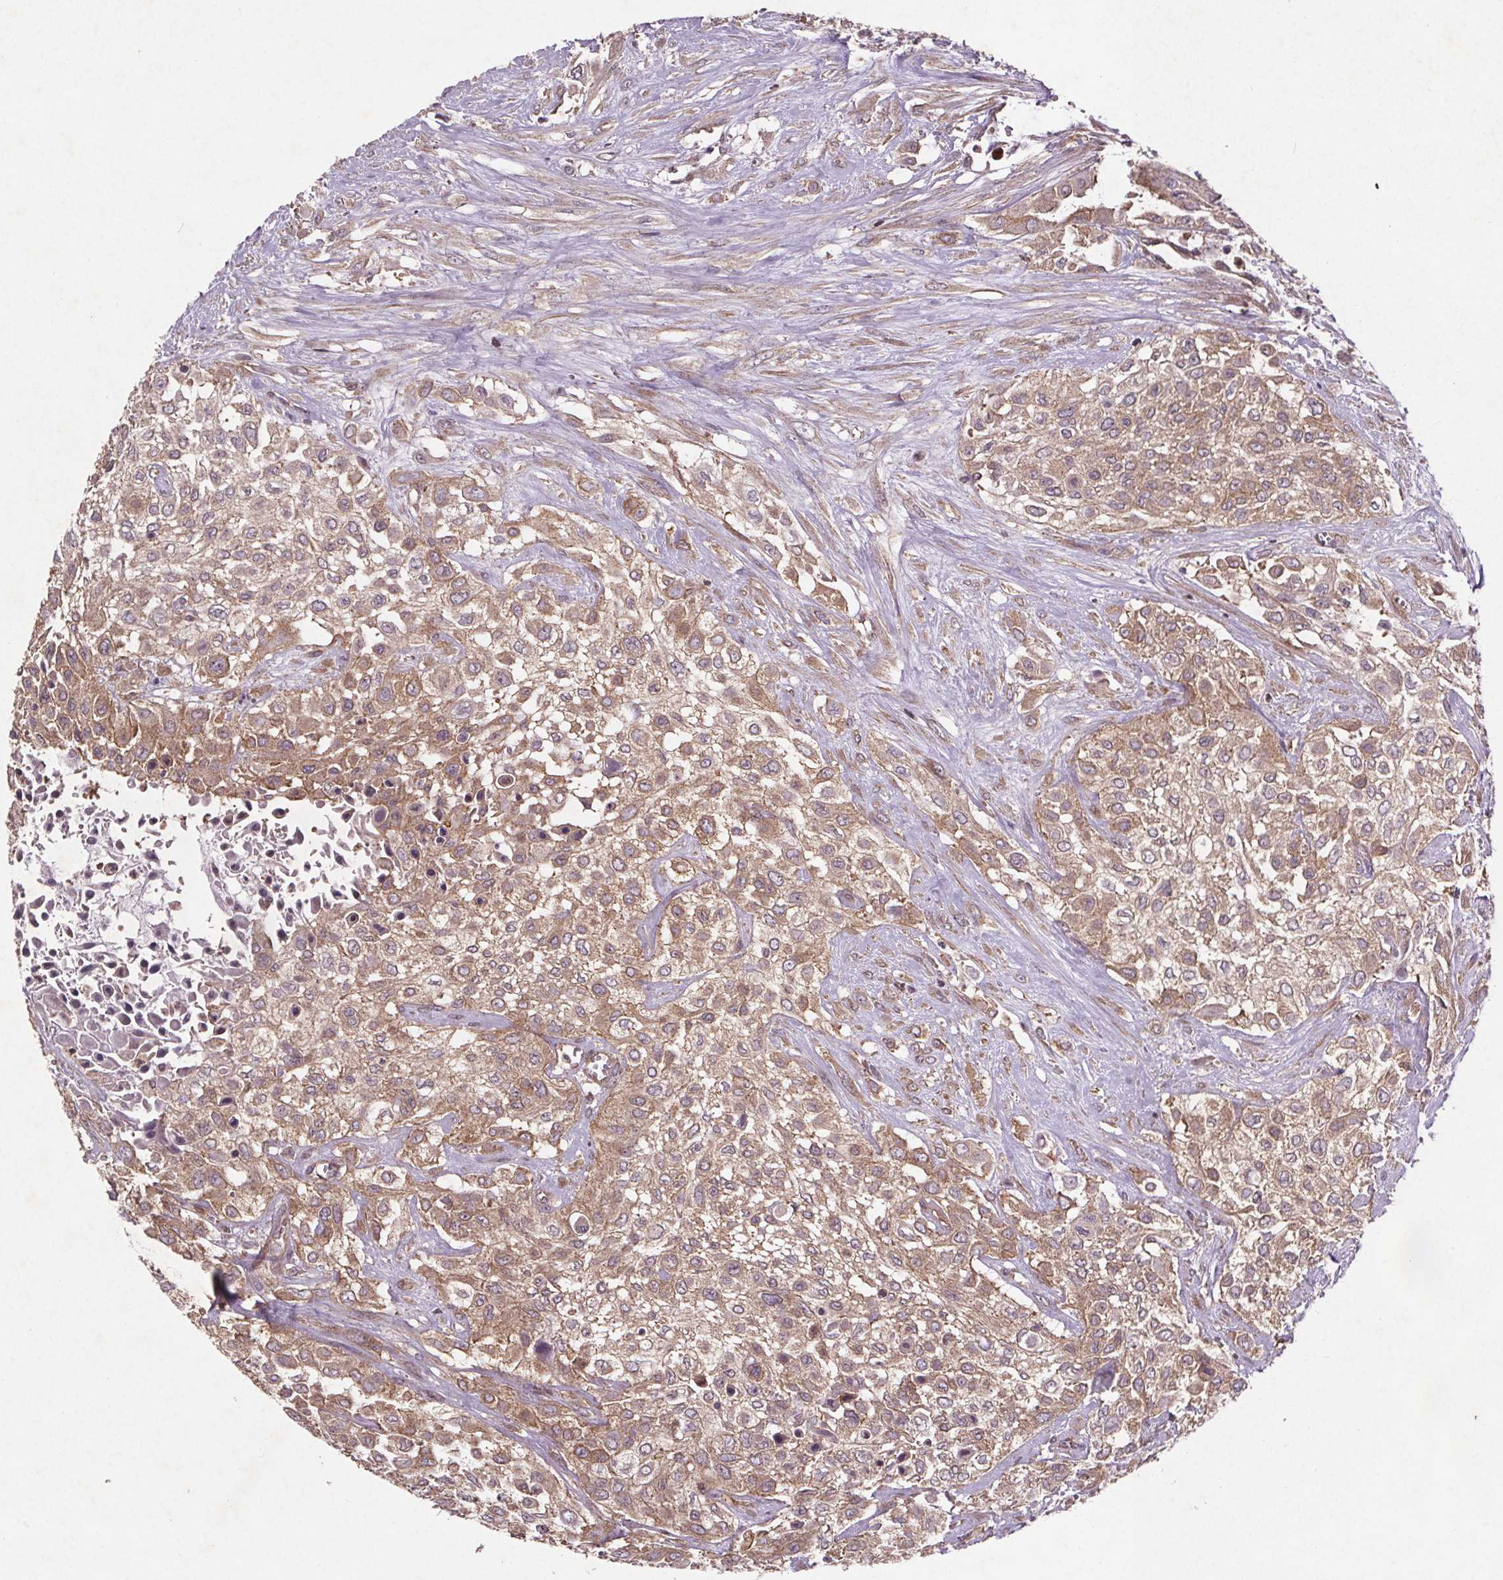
{"staining": {"intensity": "weak", "quantity": ">75%", "location": "cytoplasmic/membranous"}, "tissue": "urothelial cancer", "cell_type": "Tumor cells", "image_type": "cancer", "snomed": [{"axis": "morphology", "description": "Urothelial carcinoma, High grade"}, {"axis": "topography", "description": "Urinary bladder"}], "caption": "Urothelial cancer stained with a protein marker displays weak staining in tumor cells.", "gene": "STRN3", "patient": {"sex": "male", "age": 57}}